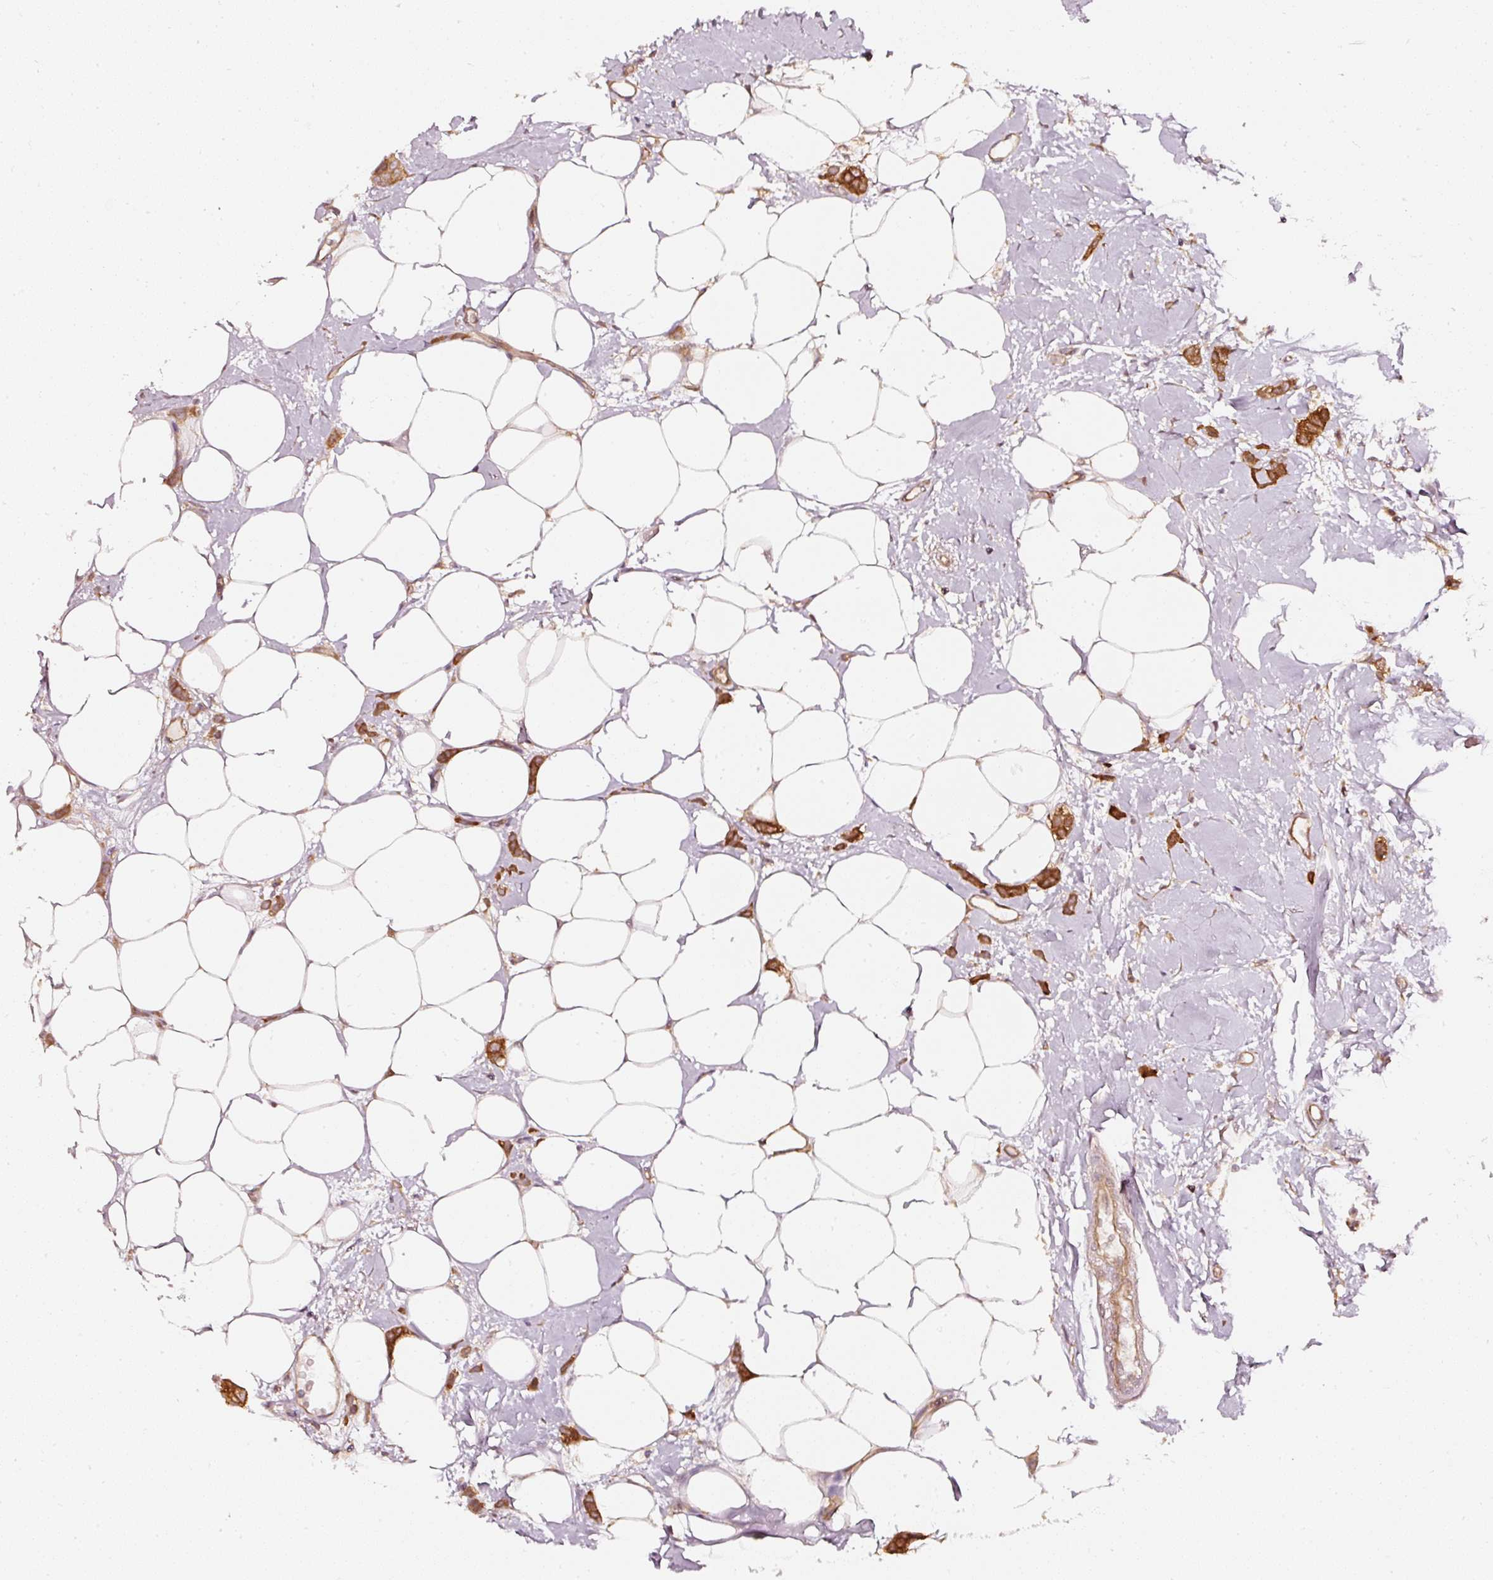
{"staining": {"intensity": "strong", "quantity": ">75%", "location": "cytoplasmic/membranous"}, "tissue": "breast cancer", "cell_type": "Tumor cells", "image_type": "cancer", "snomed": [{"axis": "morphology", "description": "Duct carcinoma"}, {"axis": "topography", "description": "Breast"}], "caption": "IHC of breast cancer demonstrates high levels of strong cytoplasmic/membranous expression in approximately >75% of tumor cells.", "gene": "ASMTL", "patient": {"sex": "female", "age": 72}}